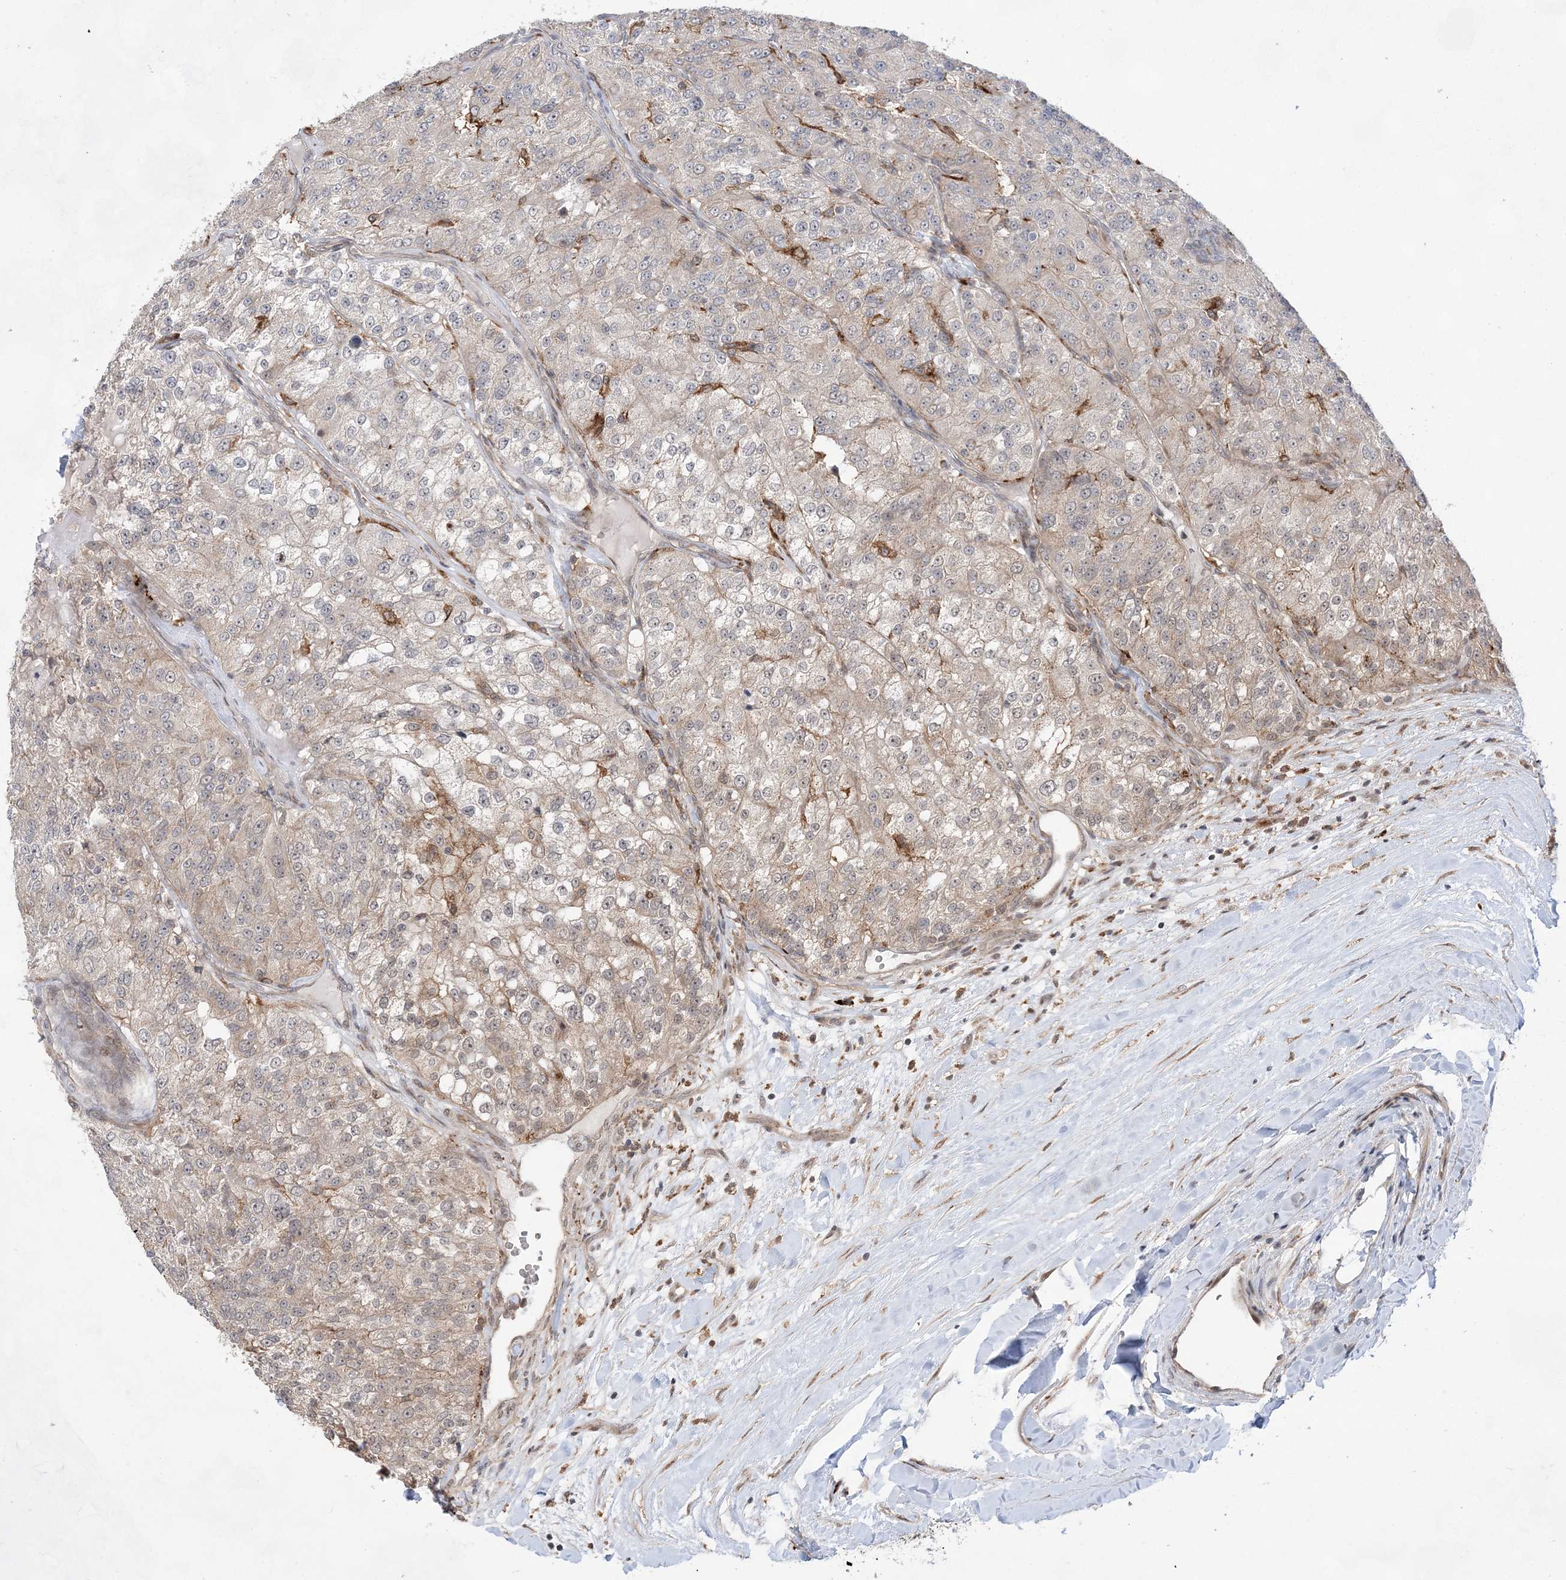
{"staining": {"intensity": "weak", "quantity": "25%-75%", "location": "cytoplasmic/membranous"}, "tissue": "renal cancer", "cell_type": "Tumor cells", "image_type": "cancer", "snomed": [{"axis": "morphology", "description": "Adenocarcinoma, NOS"}, {"axis": "topography", "description": "Kidney"}], "caption": "Immunohistochemistry staining of renal adenocarcinoma, which shows low levels of weak cytoplasmic/membranous staining in about 25%-75% of tumor cells indicating weak cytoplasmic/membranous protein expression. The staining was performed using DAB (3,3'-diaminobenzidine) (brown) for protein detection and nuclei were counterstained in hematoxylin (blue).", "gene": "ANAPC15", "patient": {"sex": "female", "age": 63}}